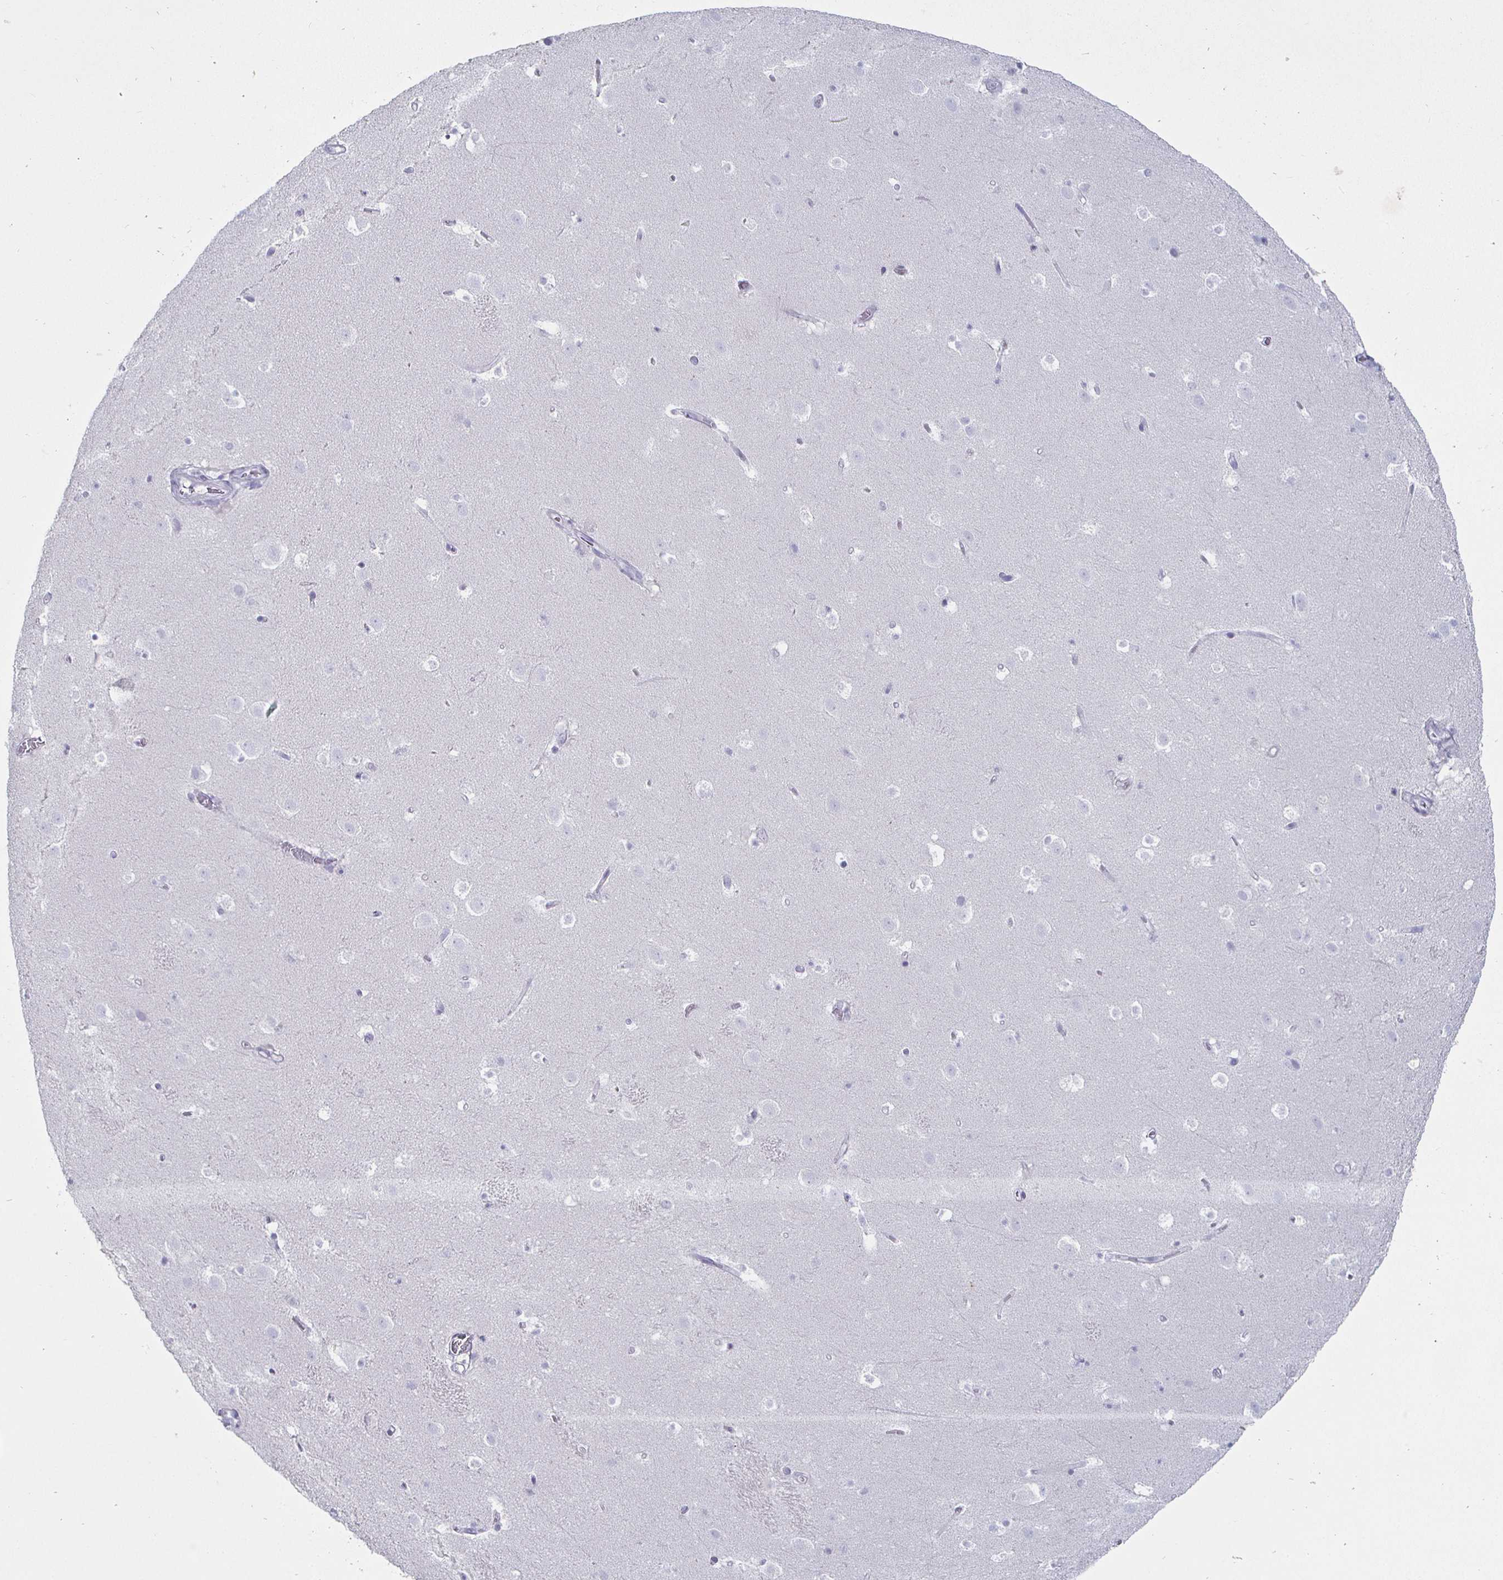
{"staining": {"intensity": "negative", "quantity": "none", "location": "none"}, "tissue": "caudate", "cell_type": "Glial cells", "image_type": "normal", "snomed": [{"axis": "morphology", "description": "Normal tissue, NOS"}, {"axis": "topography", "description": "Lateral ventricle wall"}], "caption": "Unremarkable caudate was stained to show a protein in brown. There is no significant staining in glial cells. Nuclei are stained in blue.", "gene": "ENPP1", "patient": {"sex": "male", "age": 37}}